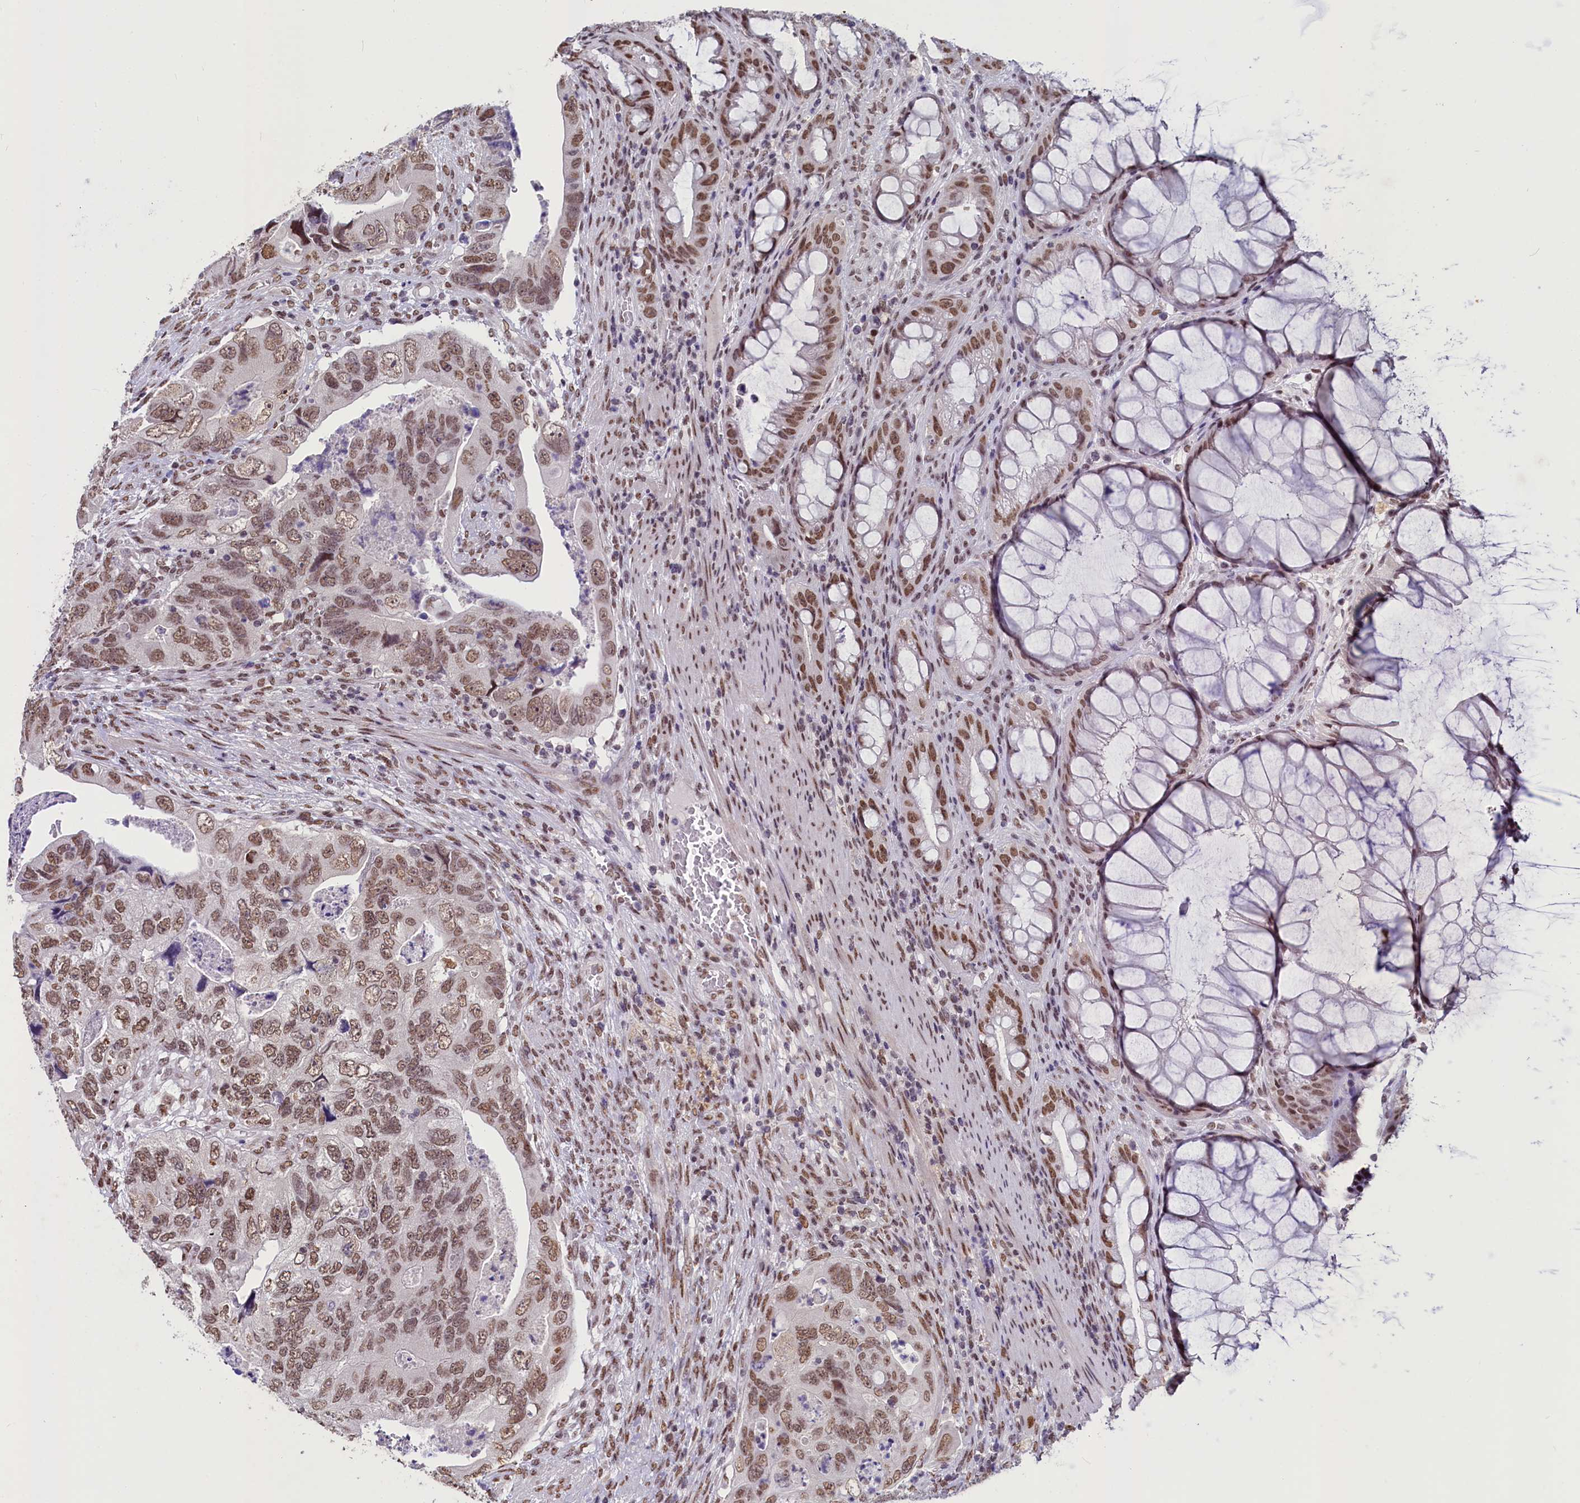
{"staining": {"intensity": "moderate", "quantity": ">75%", "location": "nuclear"}, "tissue": "colorectal cancer", "cell_type": "Tumor cells", "image_type": "cancer", "snomed": [{"axis": "morphology", "description": "Adenocarcinoma, NOS"}, {"axis": "topography", "description": "Rectum"}], "caption": "Human colorectal cancer stained with a protein marker exhibits moderate staining in tumor cells.", "gene": "PARPBP", "patient": {"sex": "male", "age": 63}}